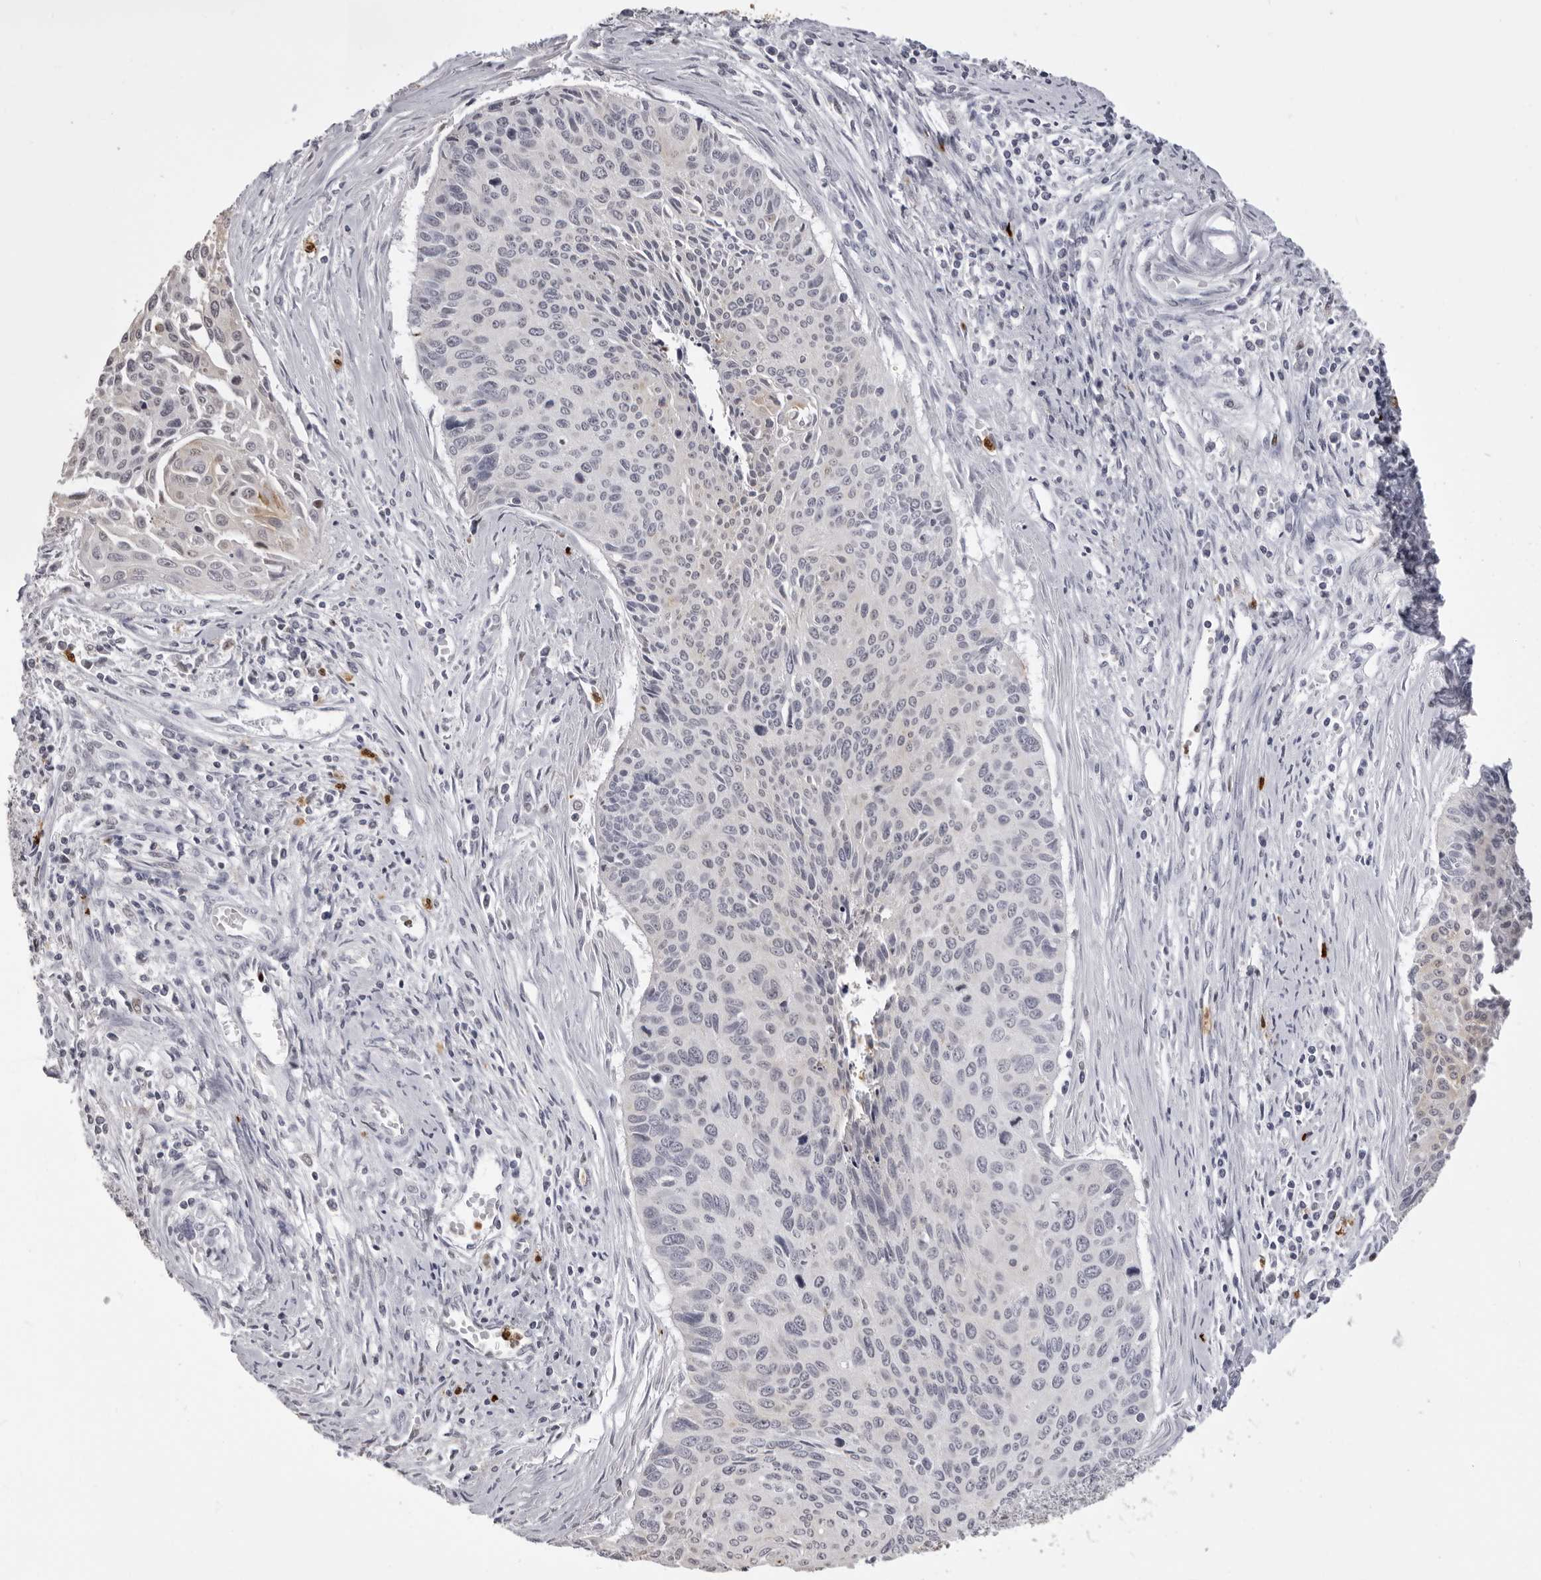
{"staining": {"intensity": "moderate", "quantity": "25%-75%", "location": "cytoplasmic/membranous"}, "tissue": "cervical cancer", "cell_type": "Tumor cells", "image_type": "cancer", "snomed": [{"axis": "morphology", "description": "Squamous cell carcinoma, NOS"}, {"axis": "topography", "description": "Cervix"}], "caption": "Human cervical cancer stained for a protein (brown) reveals moderate cytoplasmic/membranous positive positivity in about 25%-75% of tumor cells.", "gene": "IL31", "patient": {"sex": "female", "age": 55}}